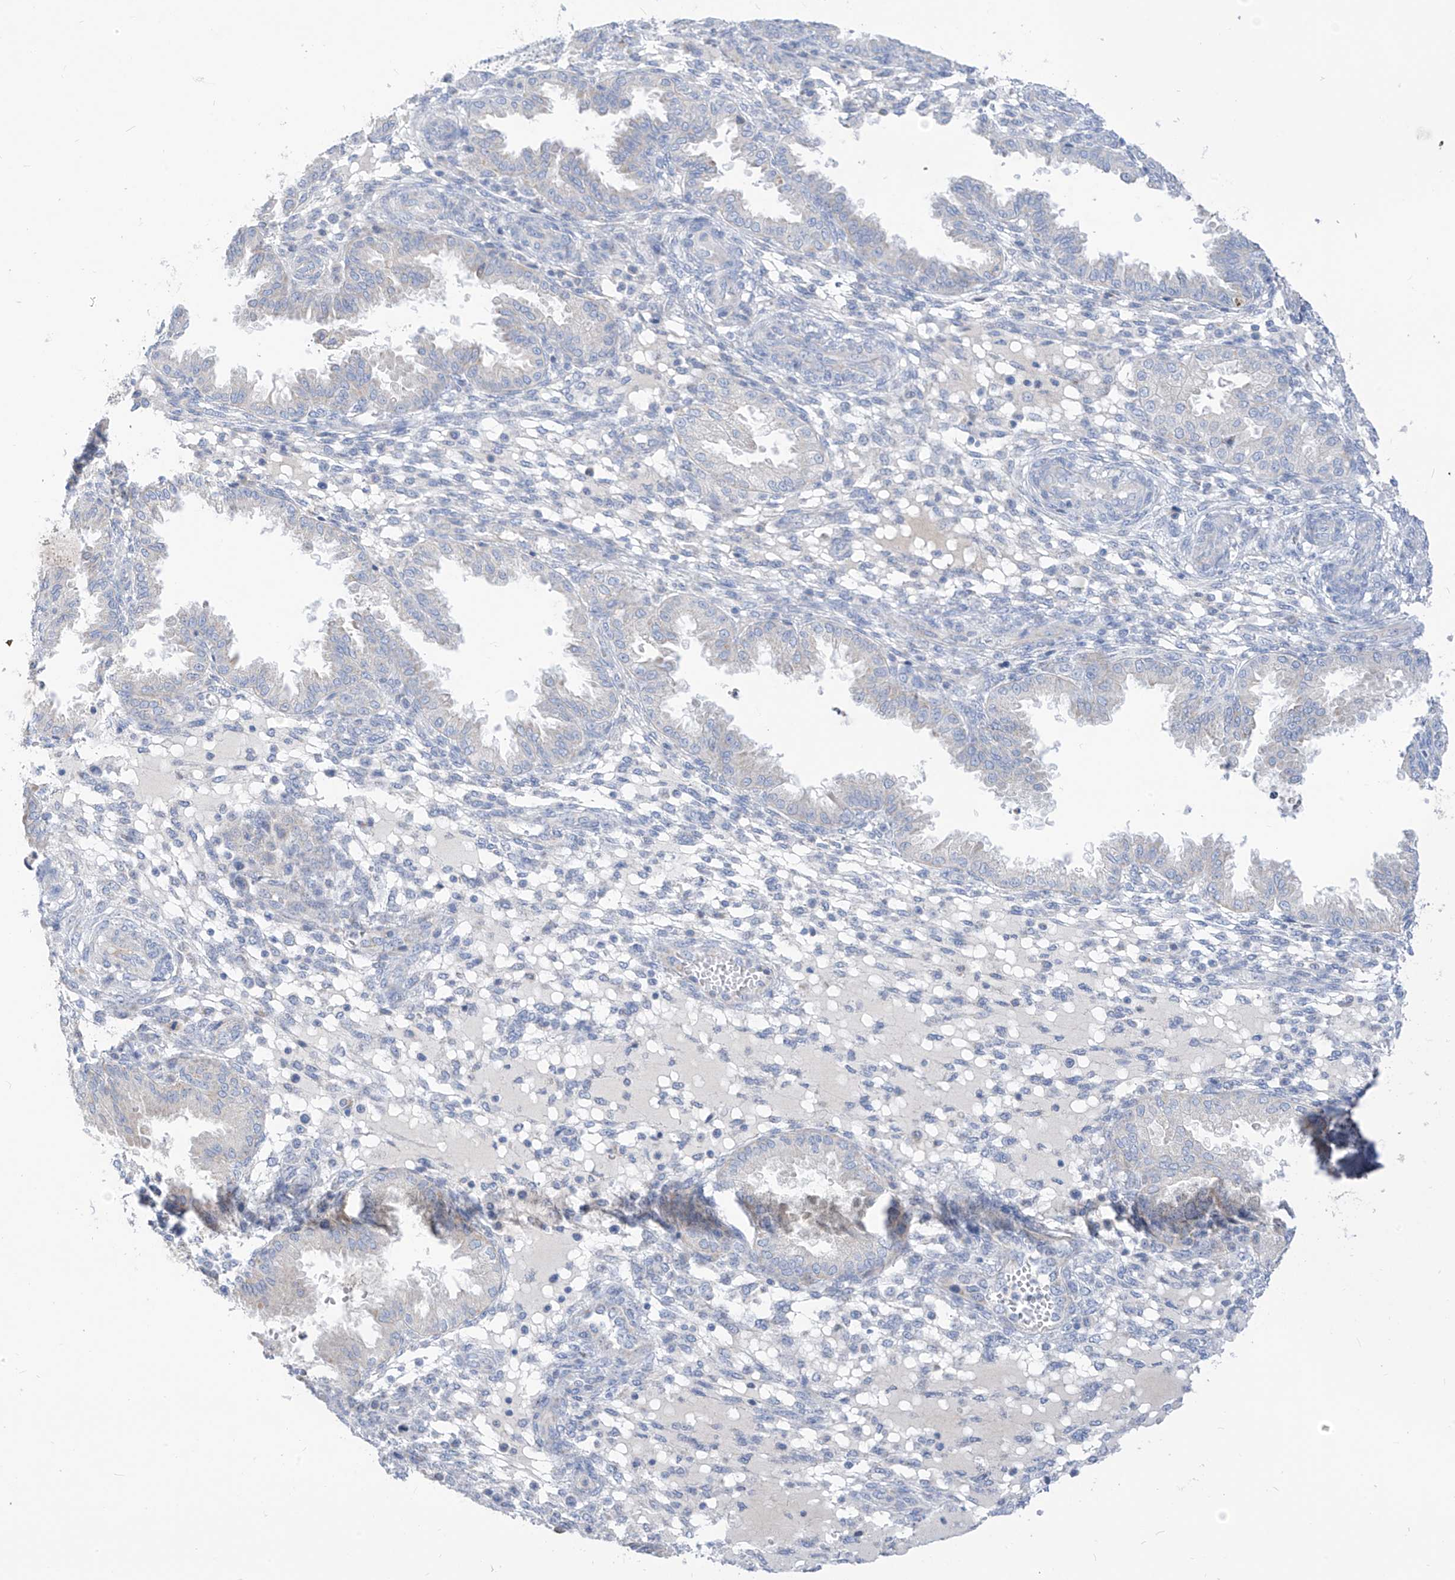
{"staining": {"intensity": "negative", "quantity": "none", "location": "none"}, "tissue": "endometrium", "cell_type": "Cells in endometrial stroma", "image_type": "normal", "snomed": [{"axis": "morphology", "description": "Normal tissue, NOS"}, {"axis": "topography", "description": "Endometrium"}], "caption": "Human endometrium stained for a protein using immunohistochemistry demonstrates no staining in cells in endometrial stroma.", "gene": "ZNF404", "patient": {"sex": "female", "age": 33}}